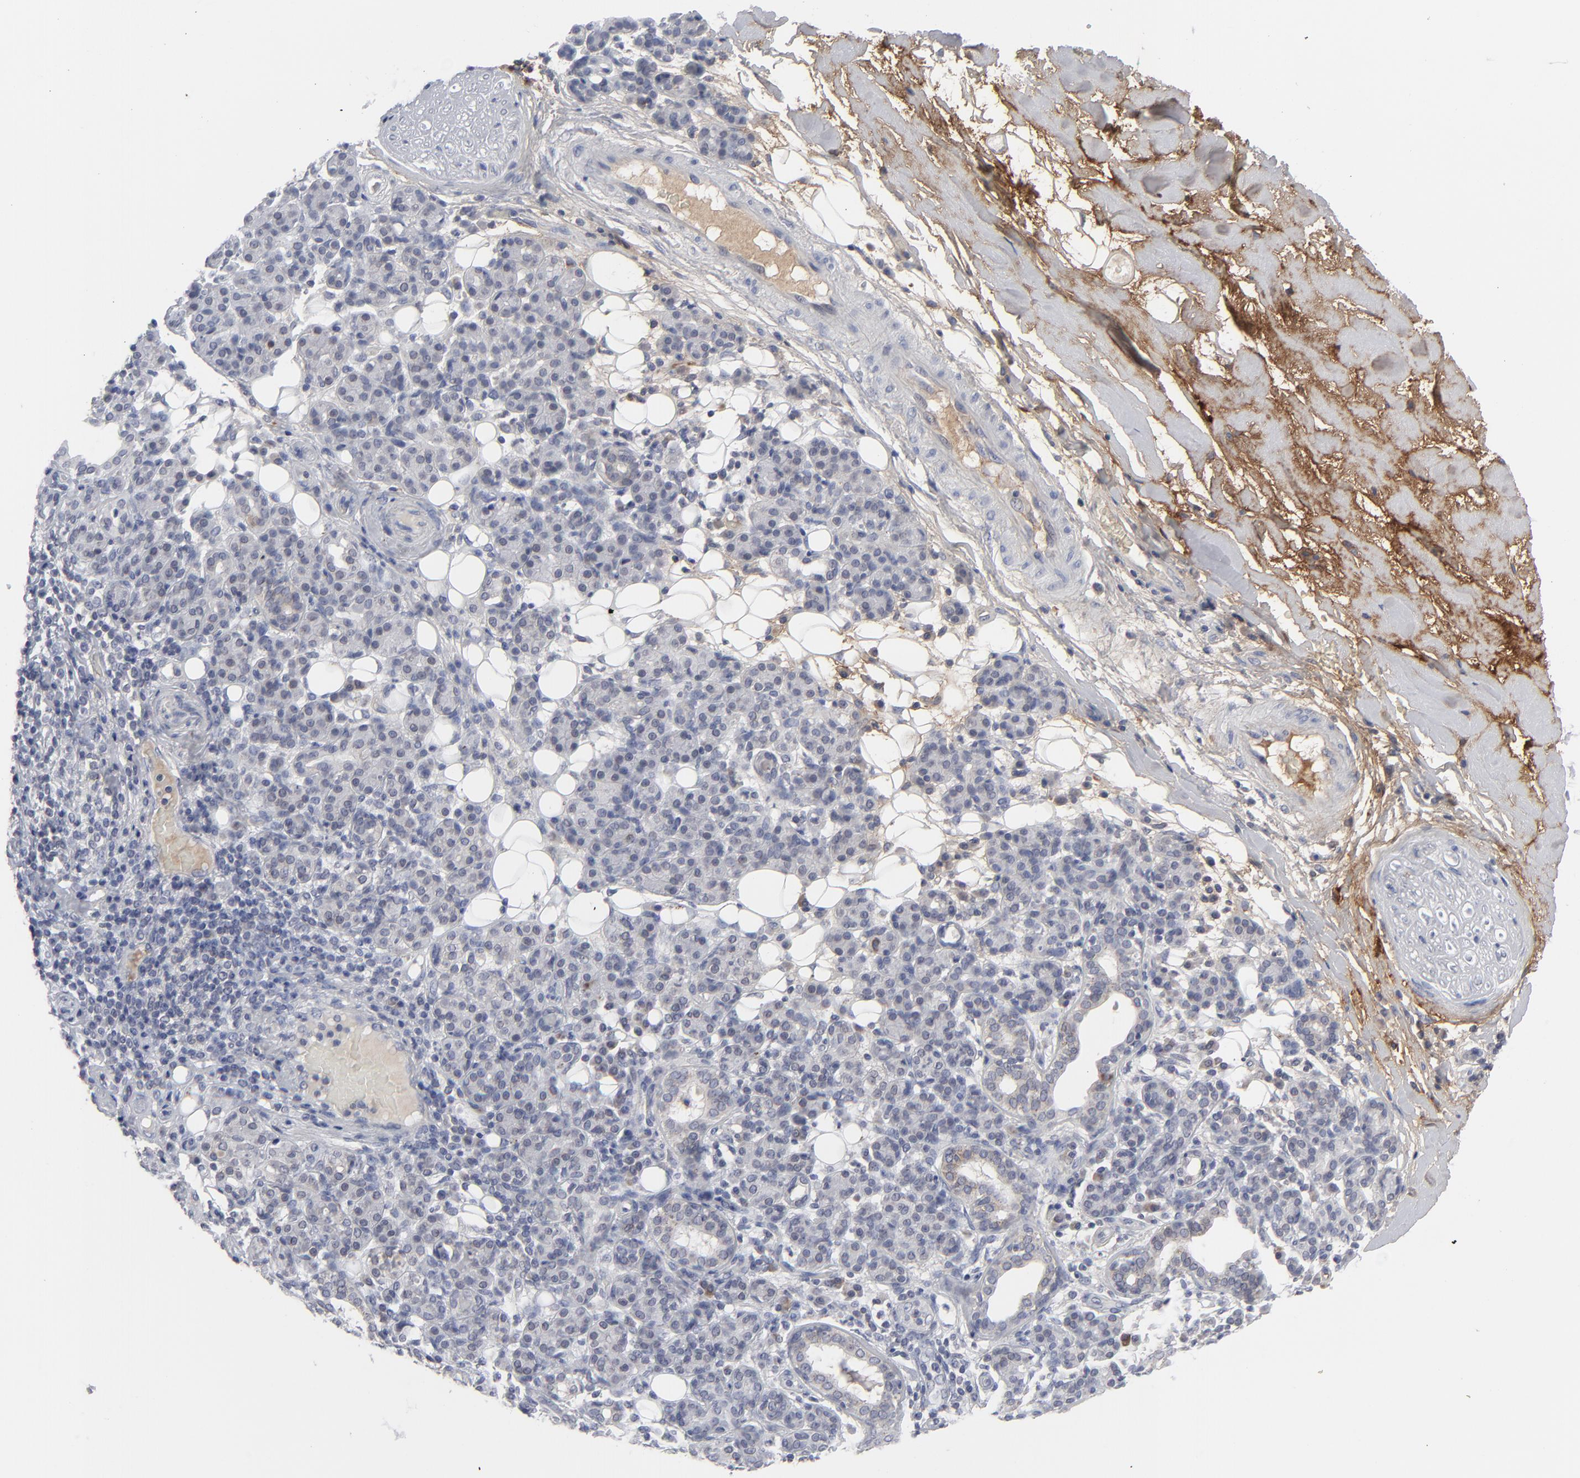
{"staining": {"intensity": "negative", "quantity": "none", "location": "none"}, "tissue": "skin cancer", "cell_type": "Tumor cells", "image_type": "cancer", "snomed": [{"axis": "morphology", "description": "Squamous cell carcinoma, NOS"}, {"axis": "topography", "description": "Skin"}], "caption": "Immunohistochemical staining of human skin cancer (squamous cell carcinoma) demonstrates no significant expression in tumor cells.", "gene": "NUP88", "patient": {"sex": "male", "age": 84}}